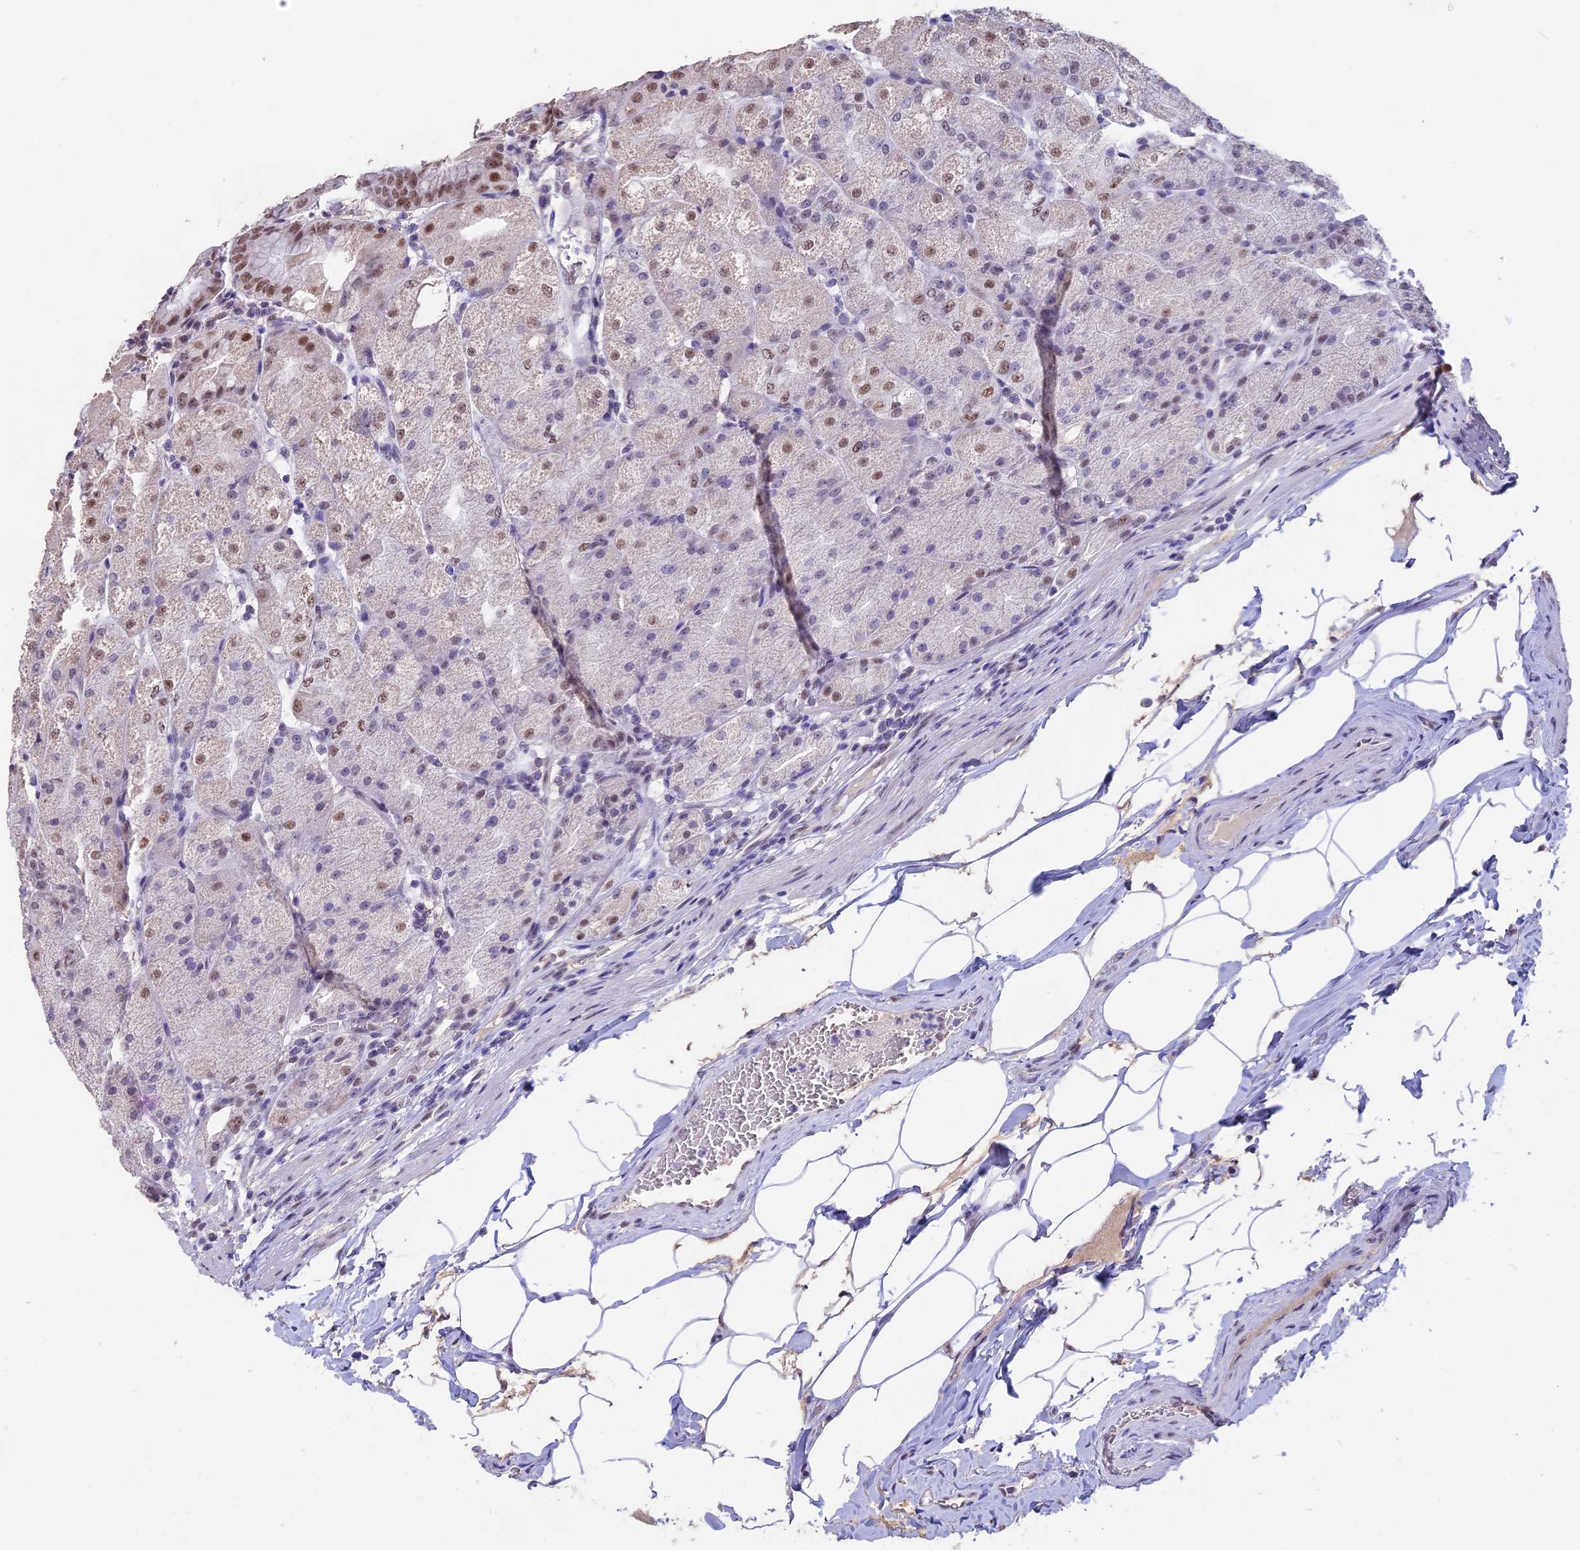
{"staining": {"intensity": "moderate", "quantity": "<25%", "location": "nuclear"}, "tissue": "stomach", "cell_type": "Glandular cells", "image_type": "normal", "snomed": [{"axis": "morphology", "description": "Normal tissue, NOS"}, {"axis": "topography", "description": "Stomach, upper"}, {"axis": "topography", "description": "Stomach, lower"}], "caption": "Brown immunohistochemical staining in unremarkable stomach displays moderate nuclear positivity in approximately <25% of glandular cells.", "gene": "SETD2", "patient": {"sex": "male", "age": 62}}